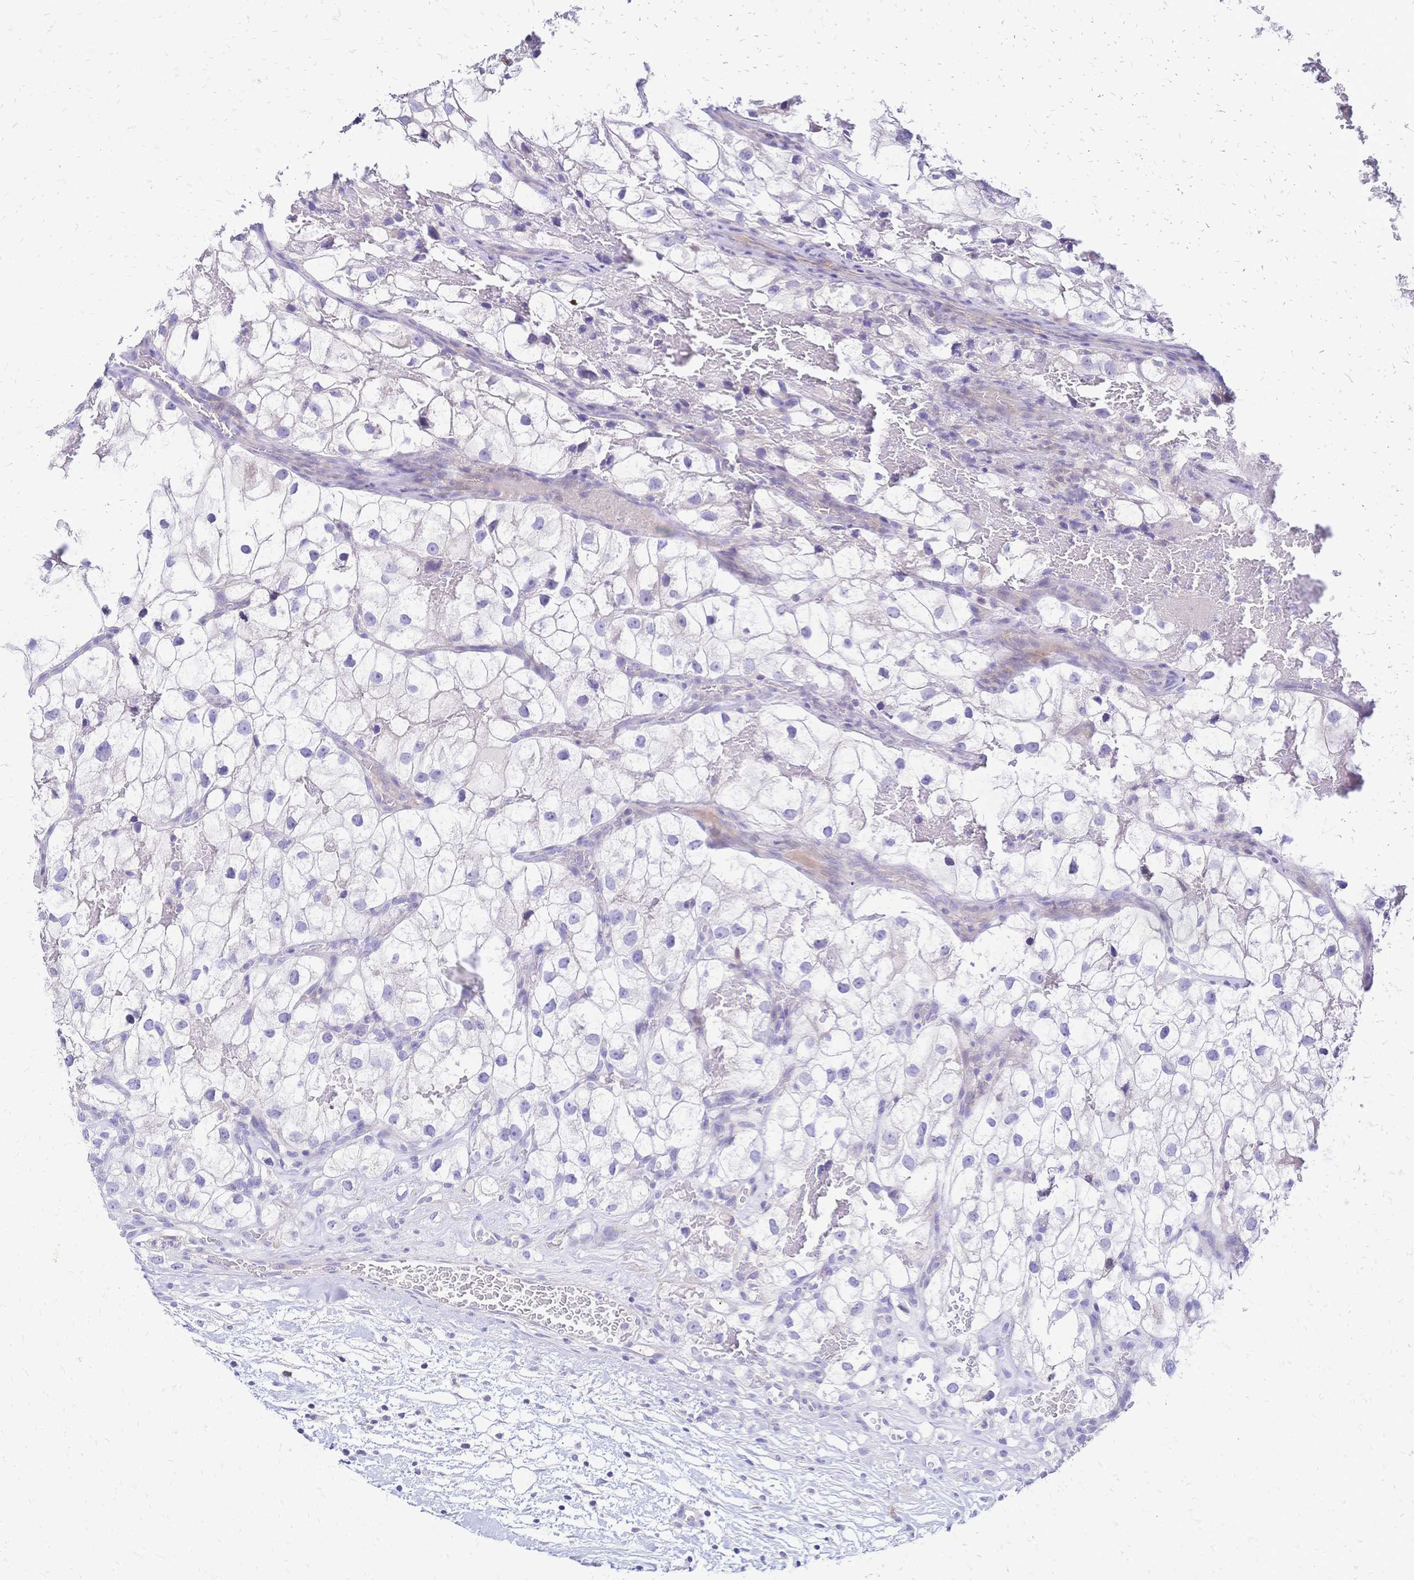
{"staining": {"intensity": "negative", "quantity": "none", "location": "none"}, "tissue": "renal cancer", "cell_type": "Tumor cells", "image_type": "cancer", "snomed": [{"axis": "morphology", "description": "Adenocarcinoma, NOS"}, {"axis": "topography", "description": "Kidney"}], "caption": "Tumor cells are negative for brown protein staining in adenocarcinoma (renal). Nuclei are stained in blue.", "gene": "IL2RA", "patient": {"sex": "male", "age": 59}}